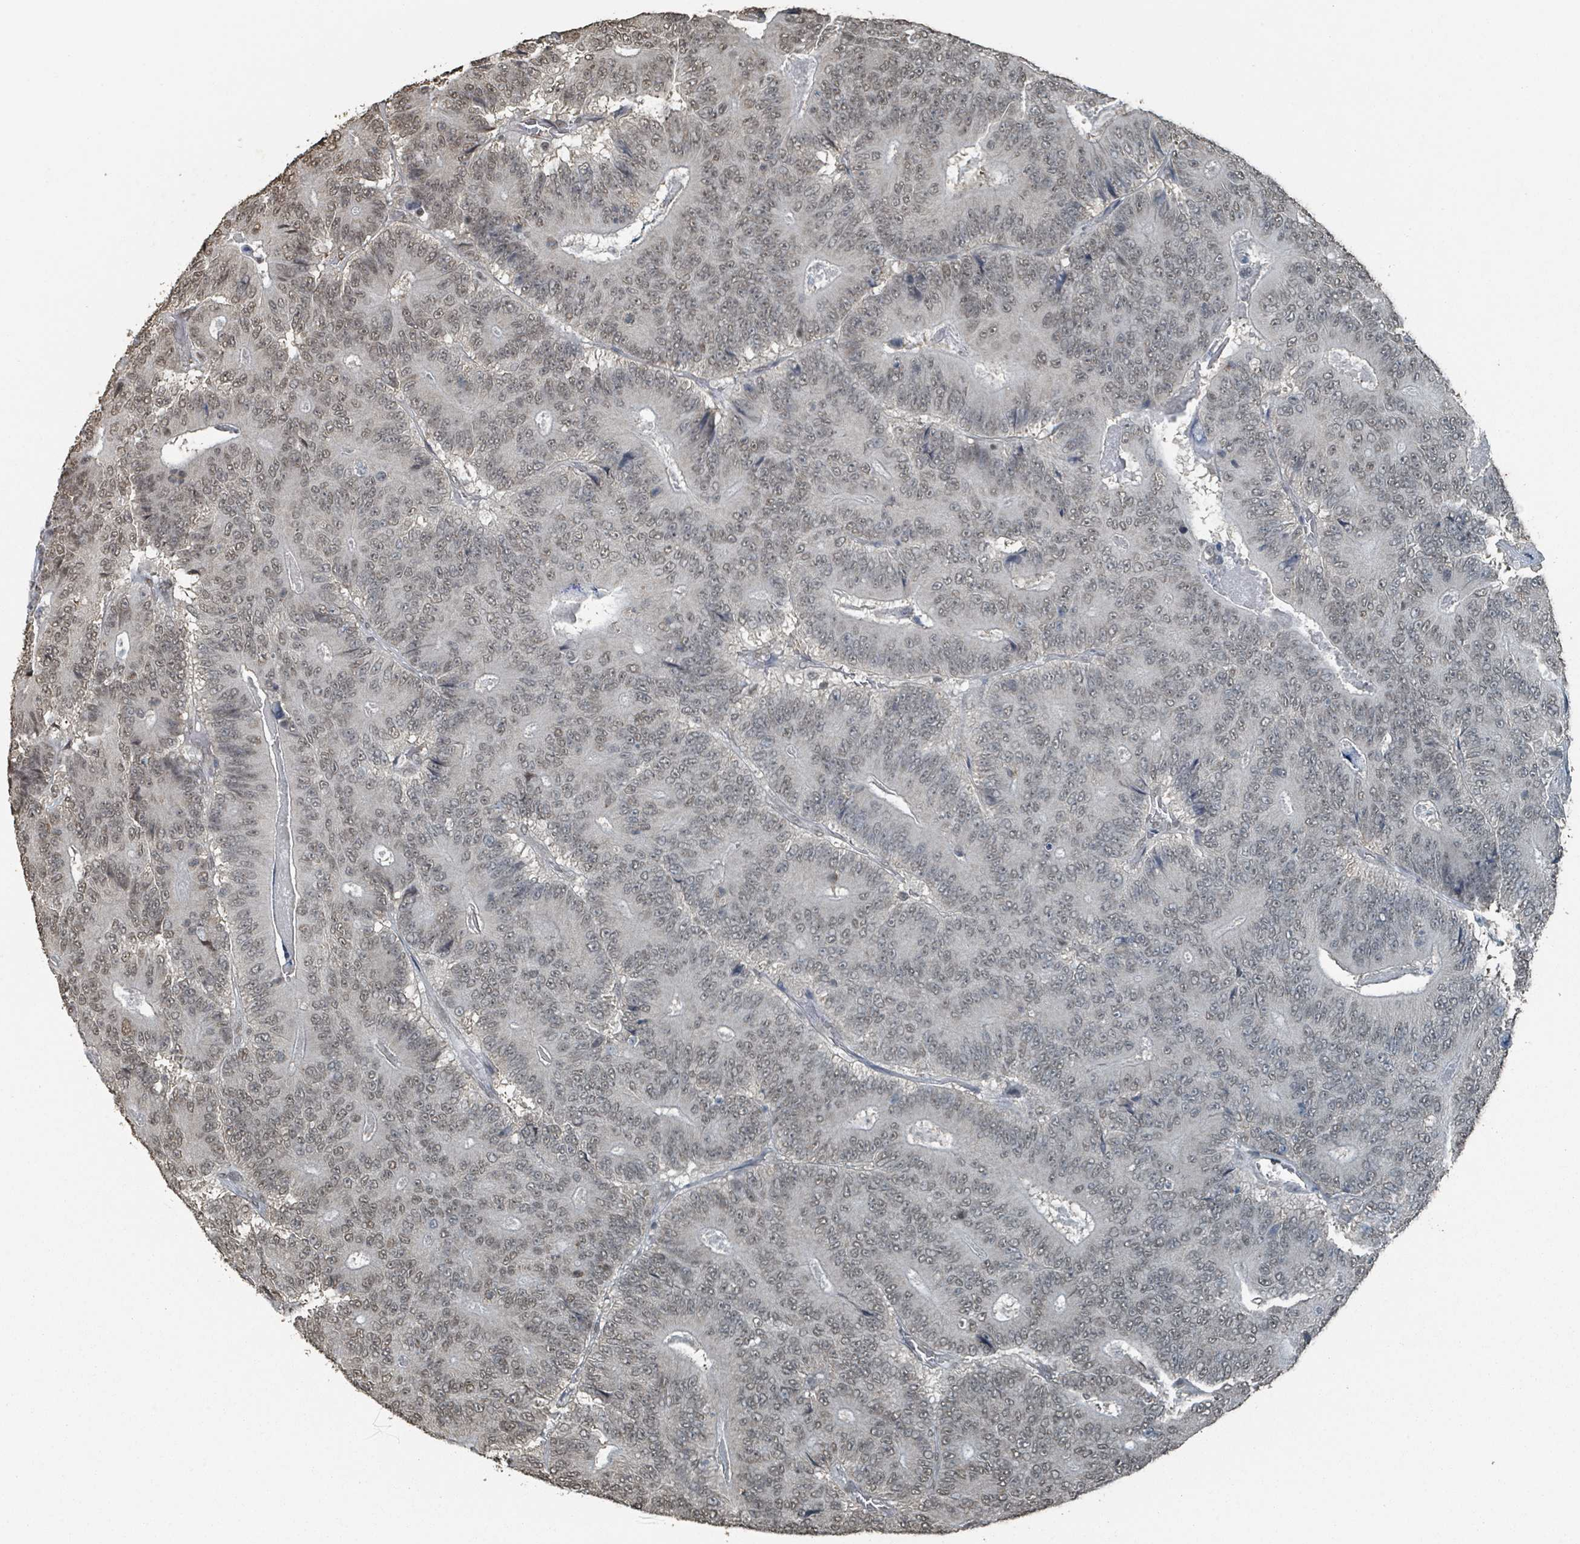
{"staining": {"intensity": "weak", "quantity": ">75%", "location": "nuclear"}, "tissue": "colorectal cancer", "cell_type": "Tumor cells", "image_type": "cancer", "snomed": [{"axis": "morphology", "description": "Adenocarcinoma, NOS"}, {"axis": "topography", "description": "Colon"}], "caption": "Immunohistochemistry (IHC) staining of colorectal cancer (adenocarcinoma), which exhibits low levels of weak nuclear expression in approximately >75% of tumor cells indicating weak nuclear protein staining. The staining was performed using DAB (brown) for protein detection and nuclei were counterstained in hematoxylin (blue).", "gene": "PHIP", "patient": {"sex": "male", "age": 83}}